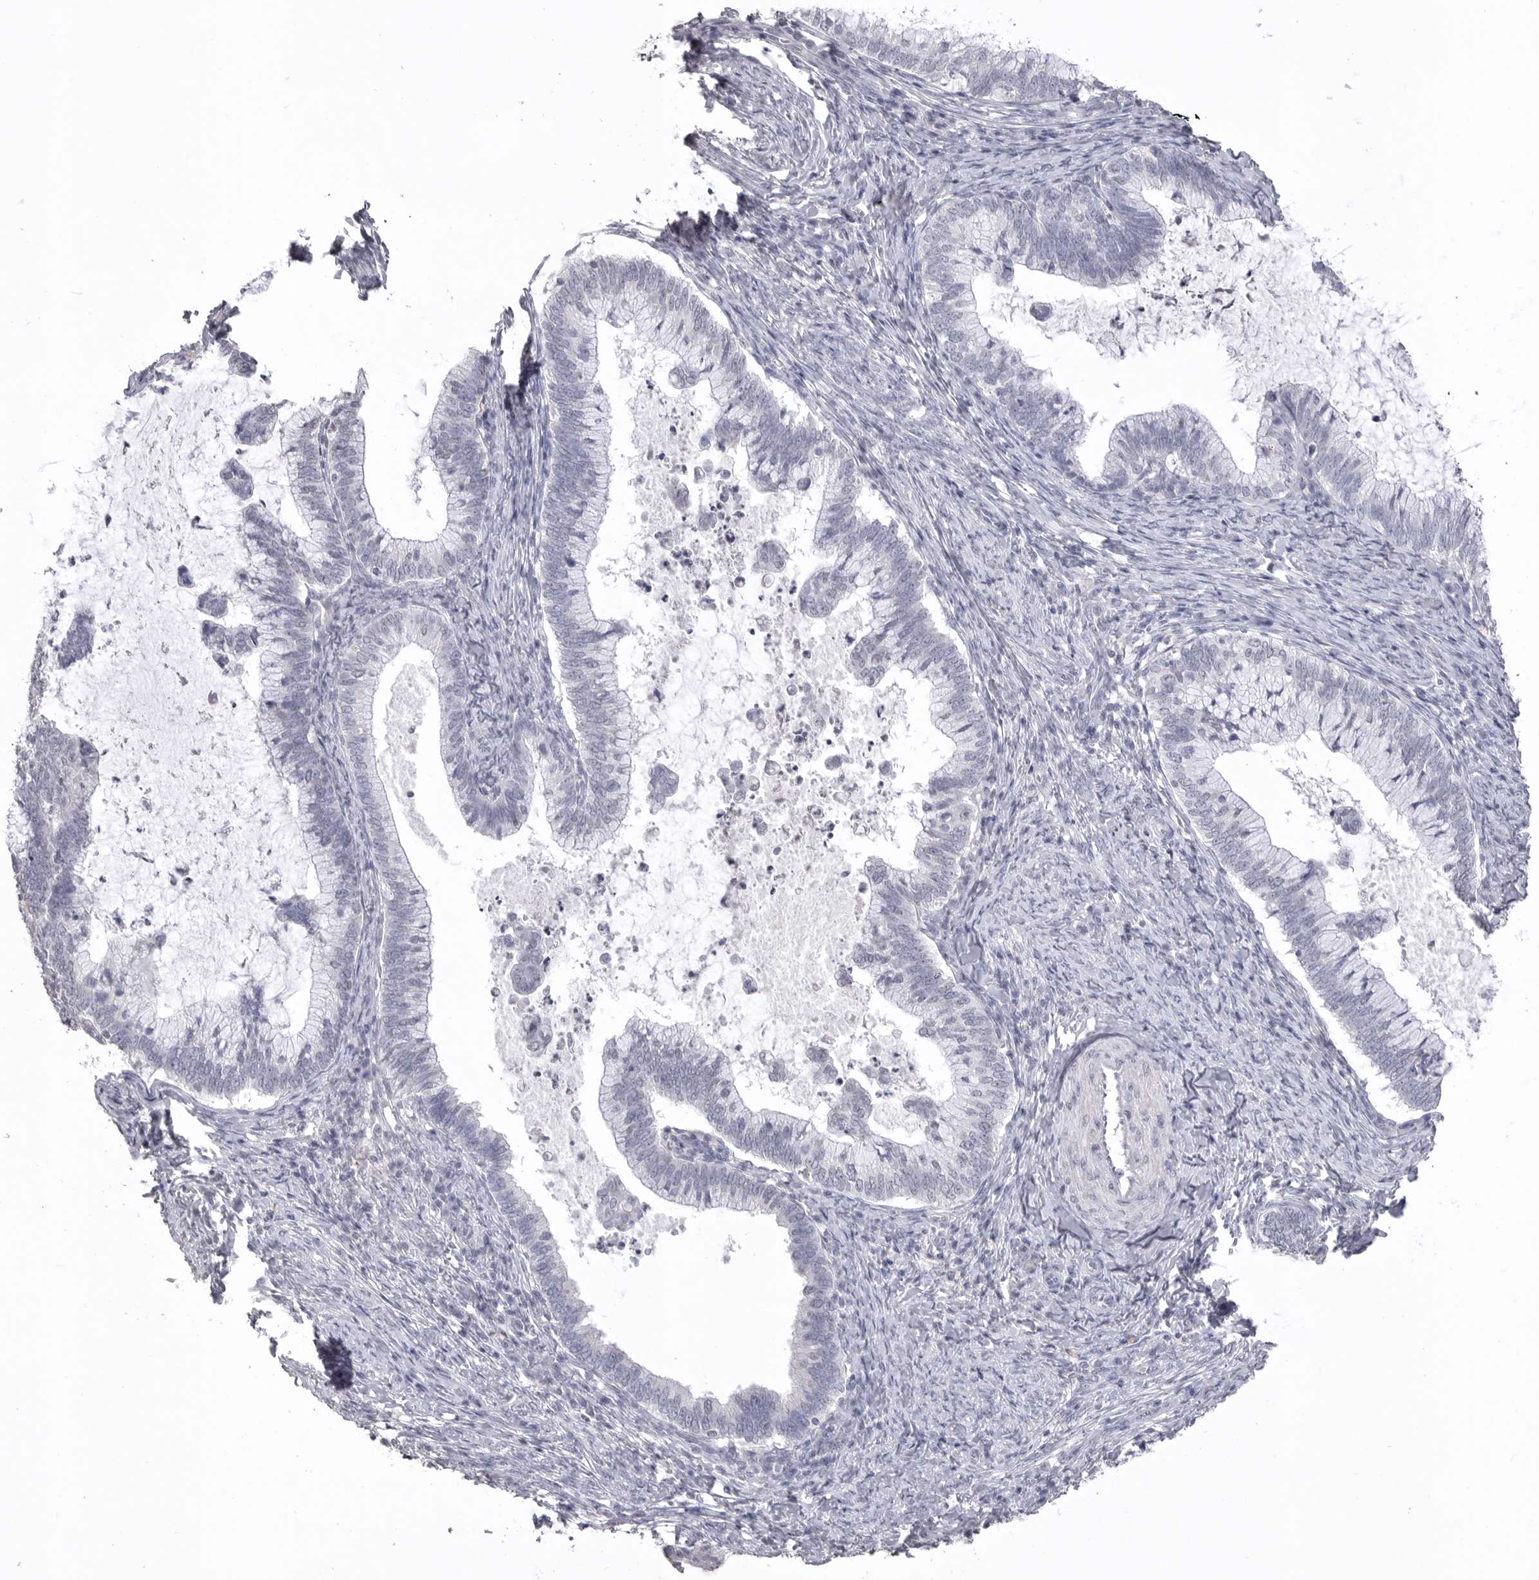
{"staining": {"intensity": "negative", "quantity": "none", "location": "none"}, "tissue": "cervical cancer", "cell_type": "Tumor cells", "image_type": "cancer", "snomed": [{"axis": "morphology", "description": "Adenocarcinoma, NOS"}, {"axis": "topography", "description": "Cervix"}], "caption": "High magnification brightfield microscopy of cervical adenocarcinoma stained with DAB (3,3'-diaminobenzidine) (brown) and counterstained with hematoxylin (blue): tumor cells show no significant positivity.", "gene": "ICAM5", "patient": {"sex": "female", "age": 36}}